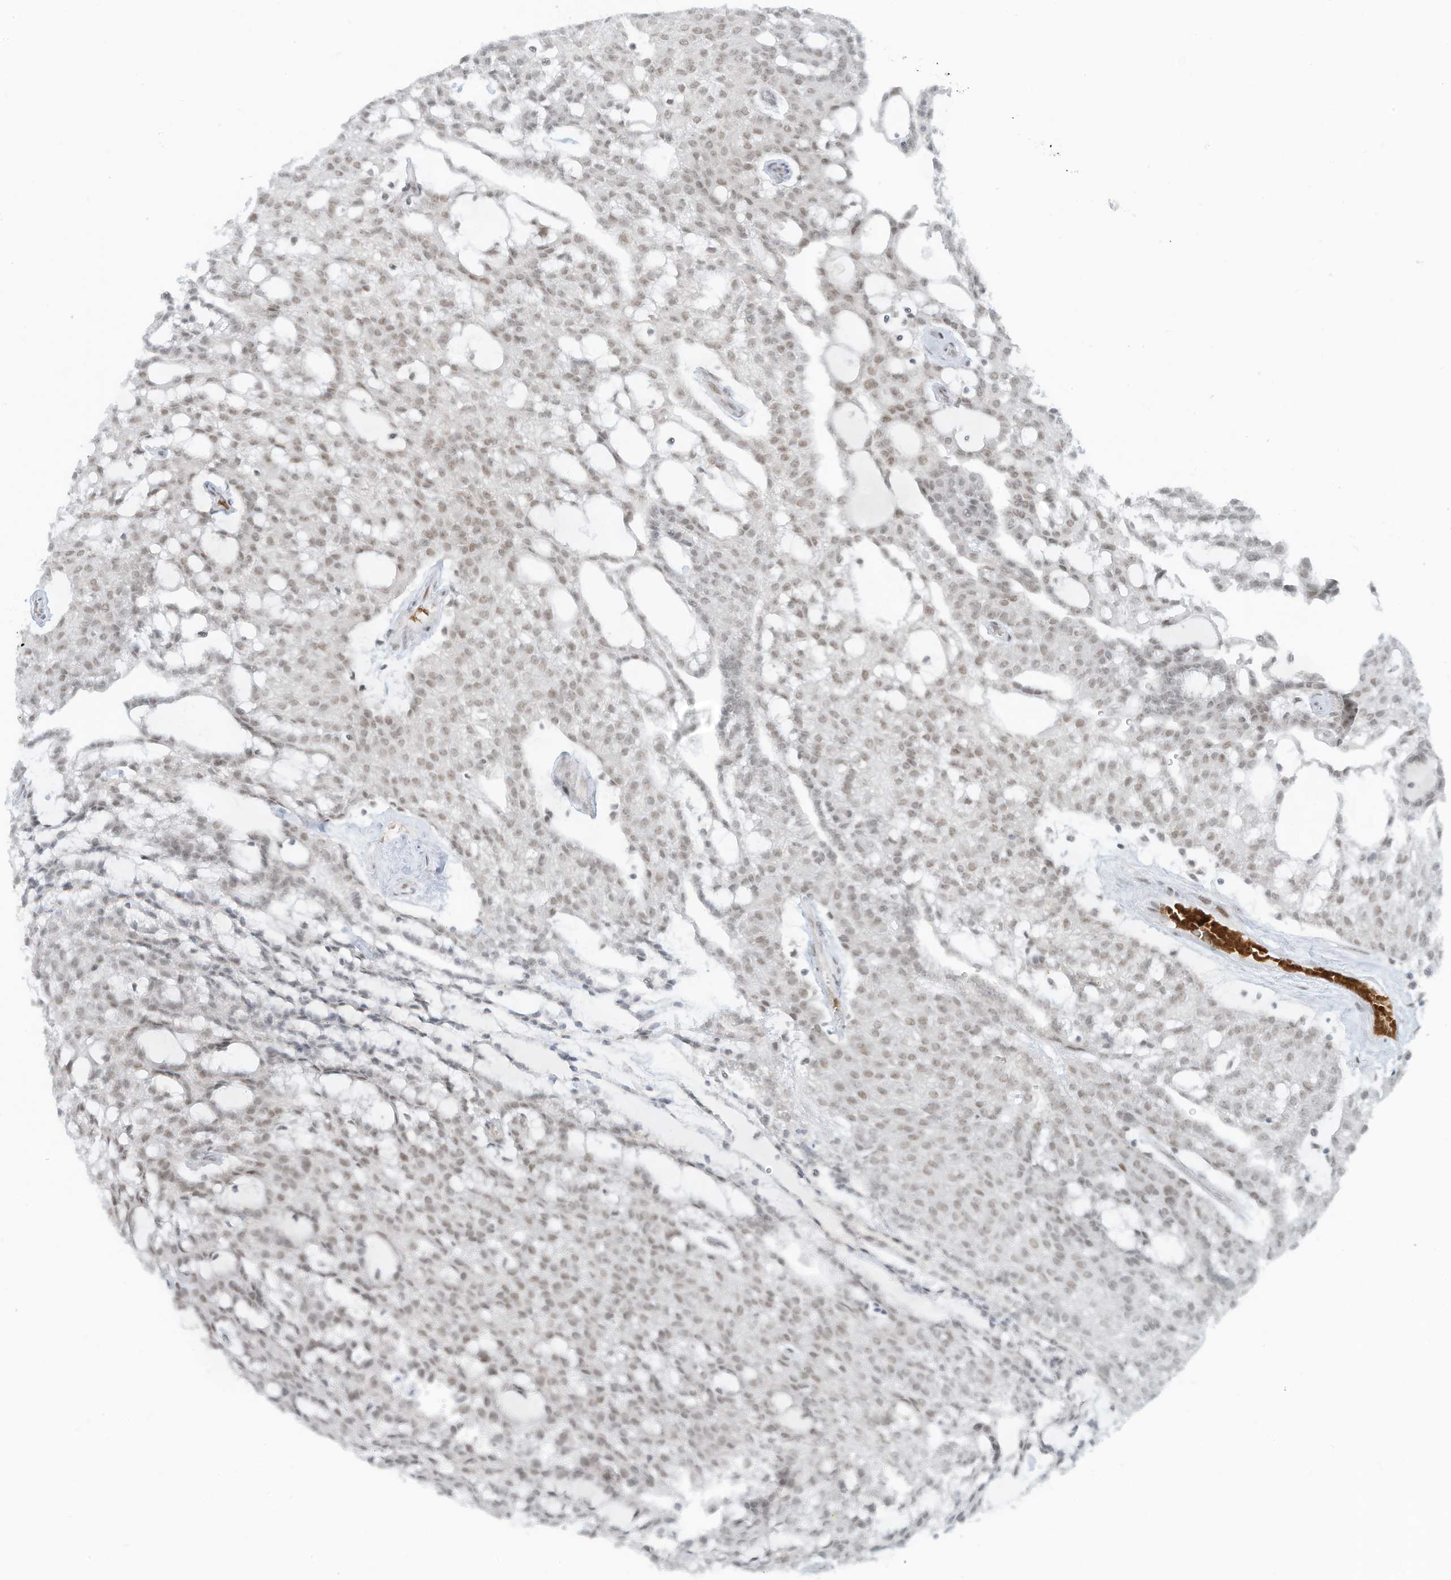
{"staining": {"intensity": "weak", "quantity": ">75%", "location": "nuclear"}, "tissue": "renal cancer", "cell_type": "Tumor cells", "image_type": "cancer", "snomed": [{"axis": "morphology", "description": "Adenocarcinoma, NOS"}, {"axis": "topography", "description": "Kidney"}], "caption": "Adenocarcinoma (renal) stained for a protein reveals weak nuclear positivity in tumor cells.", "gene": "ECT2L", "patient": {"sex": "male", "age": 63}}